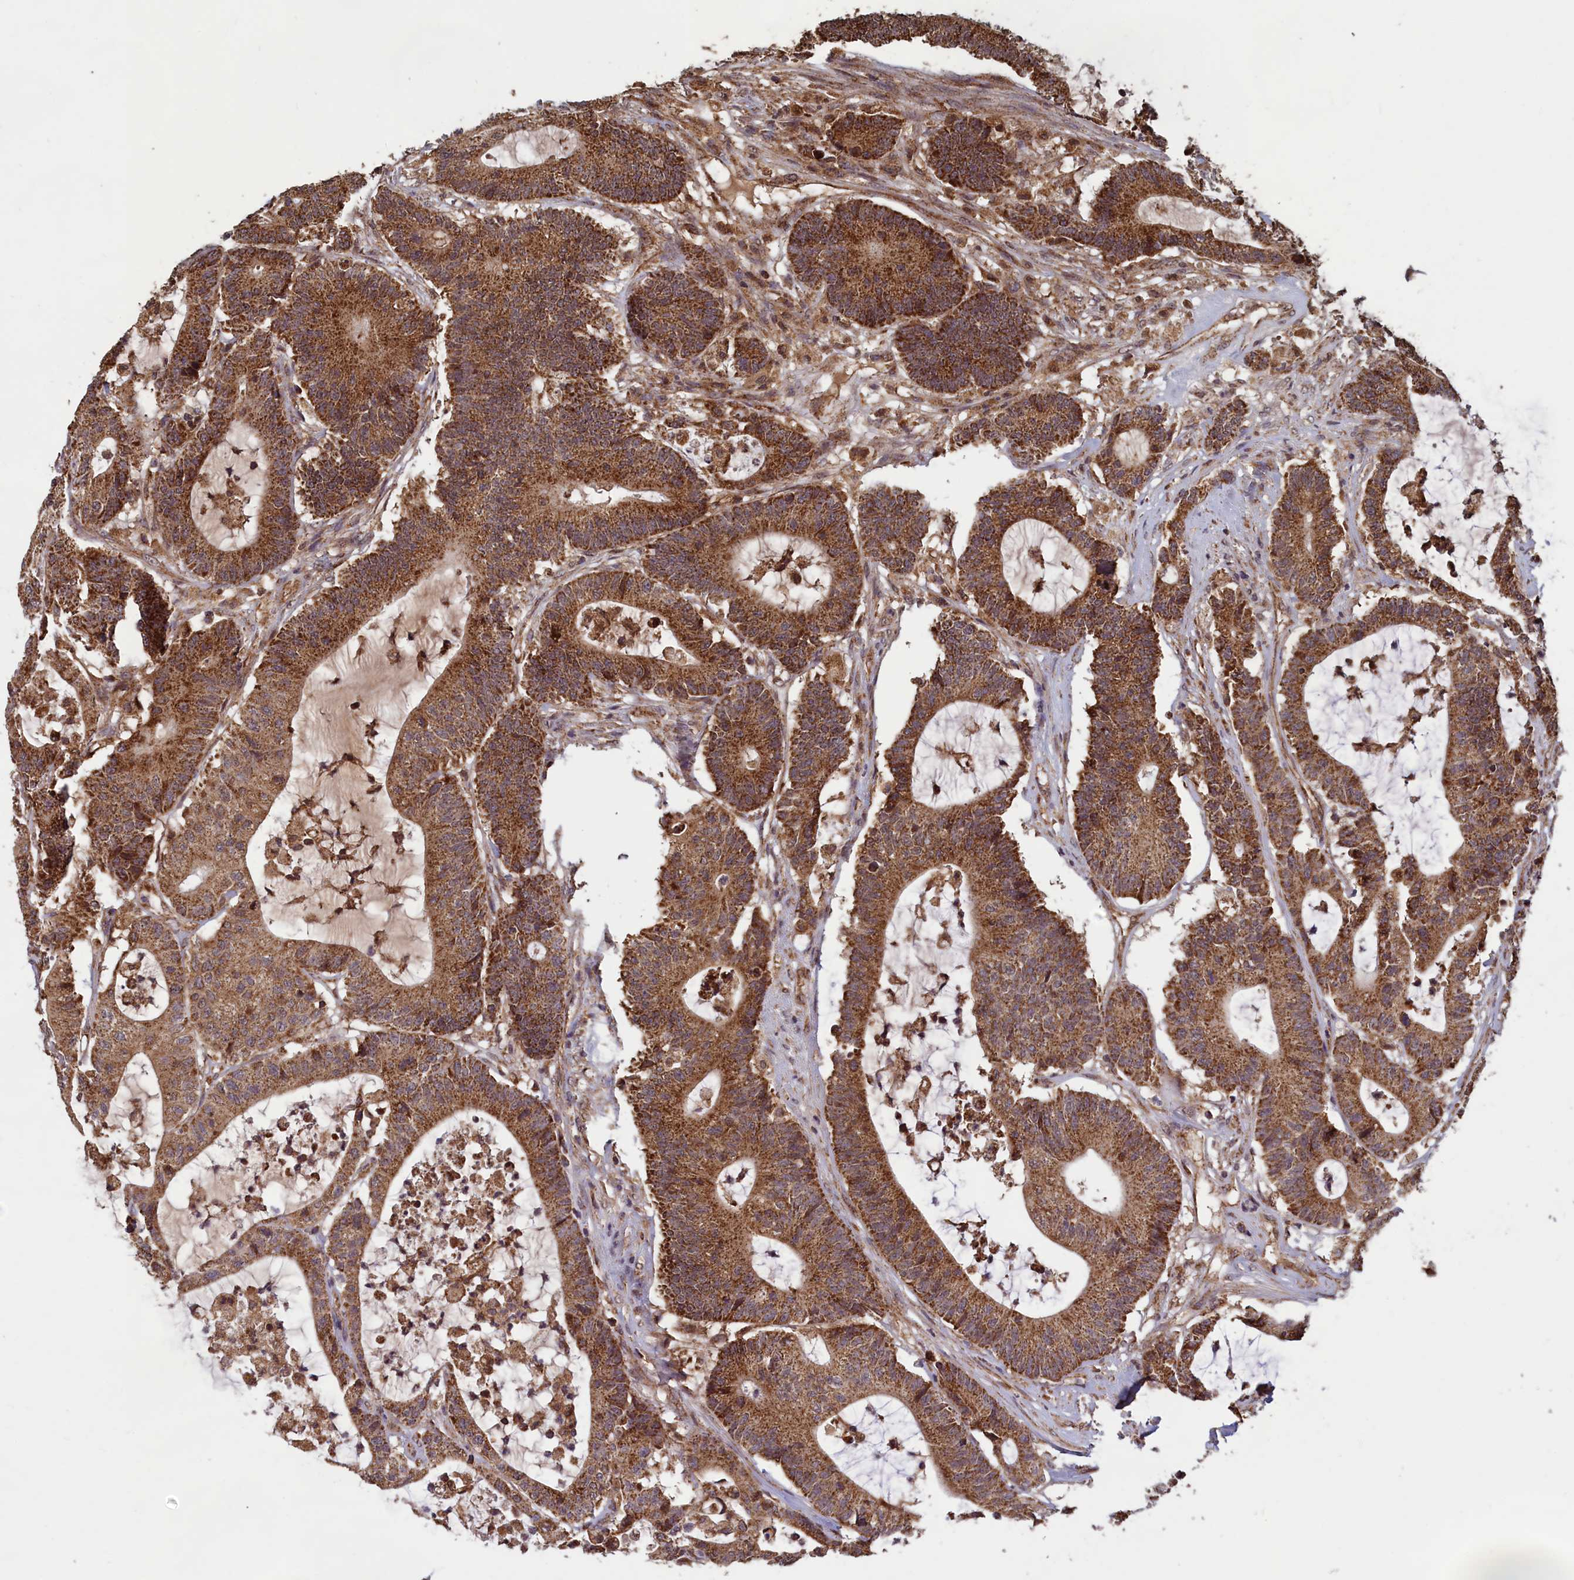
{"staining": {"intensity": "strong", "quantity": ">75%", "location": "cytoplasmic/membranous"}, "tissue": "colorectal cancer", "cell_type": "Tumor cells", "image_type": "cancer", "snomed": [{"axis": "morphology", "description": "Adenocarcinoma, NOS"}, {"axis": "topography", "description": "Colon"}], "caption": "A photomicrograph of human adenocarcinoma (colorectal) stained for a protein reveals strong cytoplasmic/membranous brown staining in tumor cells.", "gene": "CCDC15", "patient": {"sex": "female", "age": 84}}